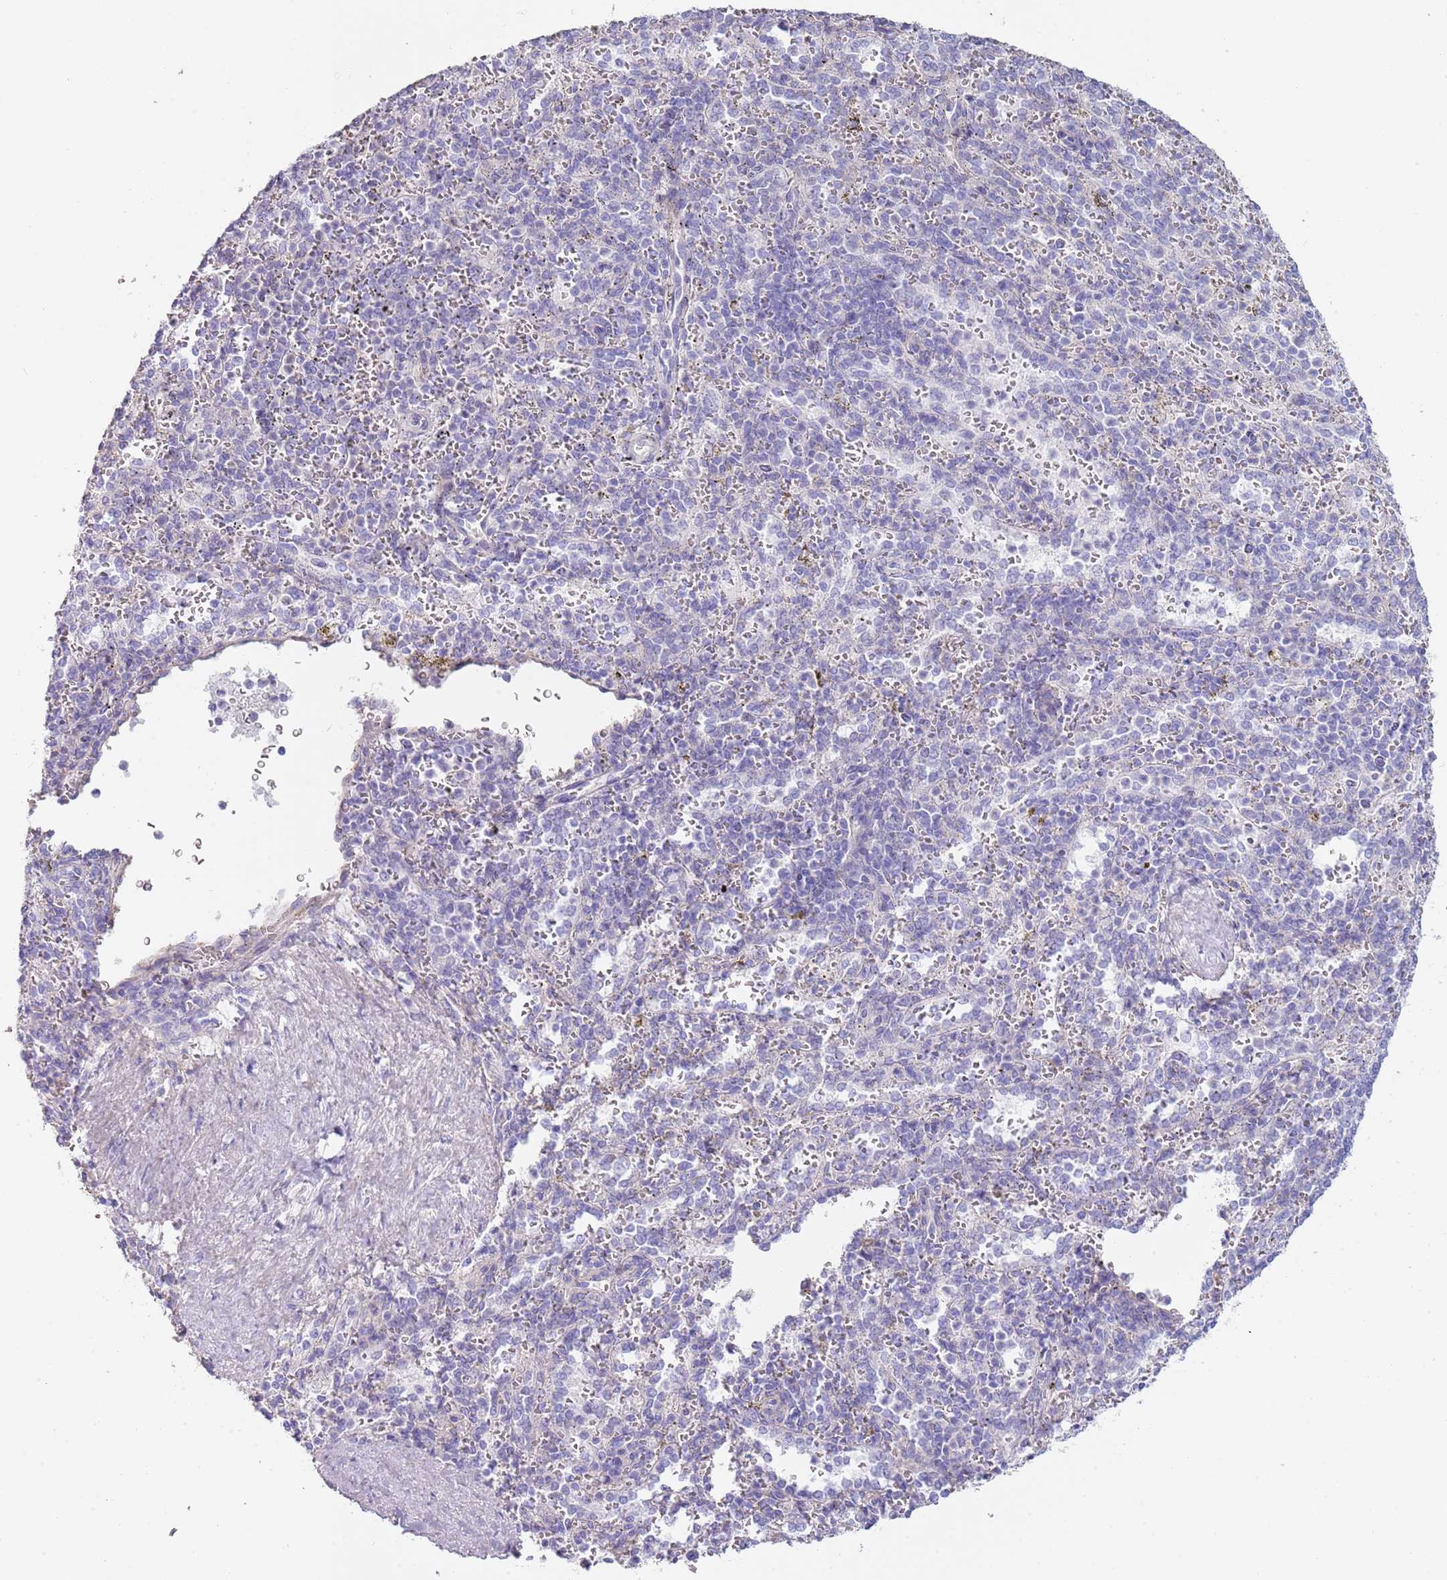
{"staining": {"intensity": "negative", "quantity": "none", "location": "none"}, "tissue": "spleen", "cell_type": "Cells in red pulp", "image_type": "normal", "snomed": [{"axis": "morphology", "description": "Normal tissue, NOS"}, {"axis": "topography", "description": "Spleen"}], "caption": "Spleen was stained to show a protein in brown. There is no significant expression in cells in red pulp. The staining was performed using DAB (3,3'-diaminobenzidine) to visualize the protein expression in brown, while the nuclei were stained in blue with hematoxylin (Magnification: 20x).", "gene": "ENSG00000271254", "patient": {"sex": "female", "age": 21}}